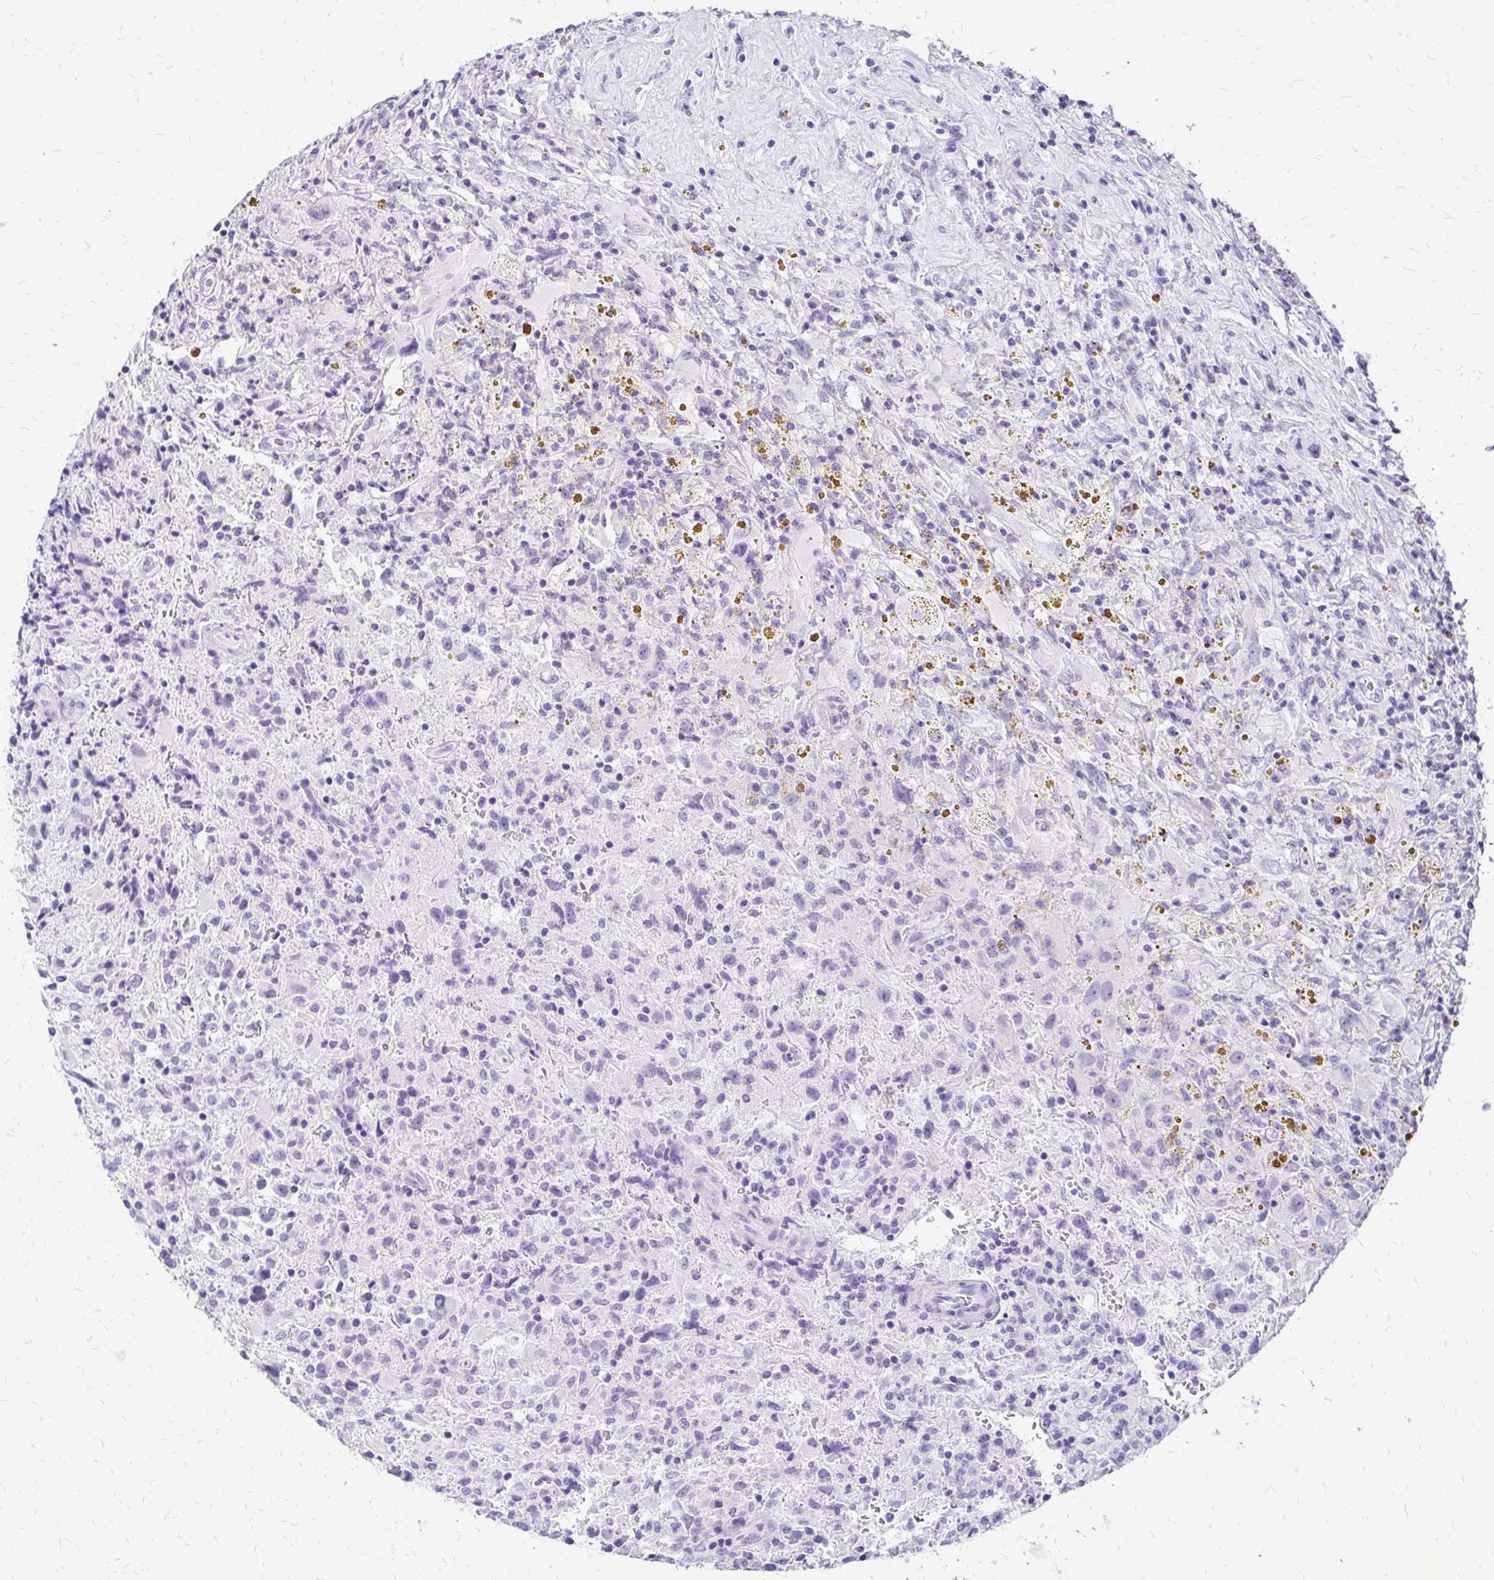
{"staining": {"intensity": "negative", "quantity": "none", "location": "none"}, "tissue": "glioma", "cell_type": "Tumor cells", "image_type": "cancer", "snomed": [{"axis": "morphology", "description": "Glioma, malignant, High grade"}, {"axis": "topography", "description": "Brain"}], "caption": "IHC of malignant high-grade glioma exhibits no positivity in tumor cells.", "gene": "SLC32A1", "patient": {"sex": "male", "age": 68}}